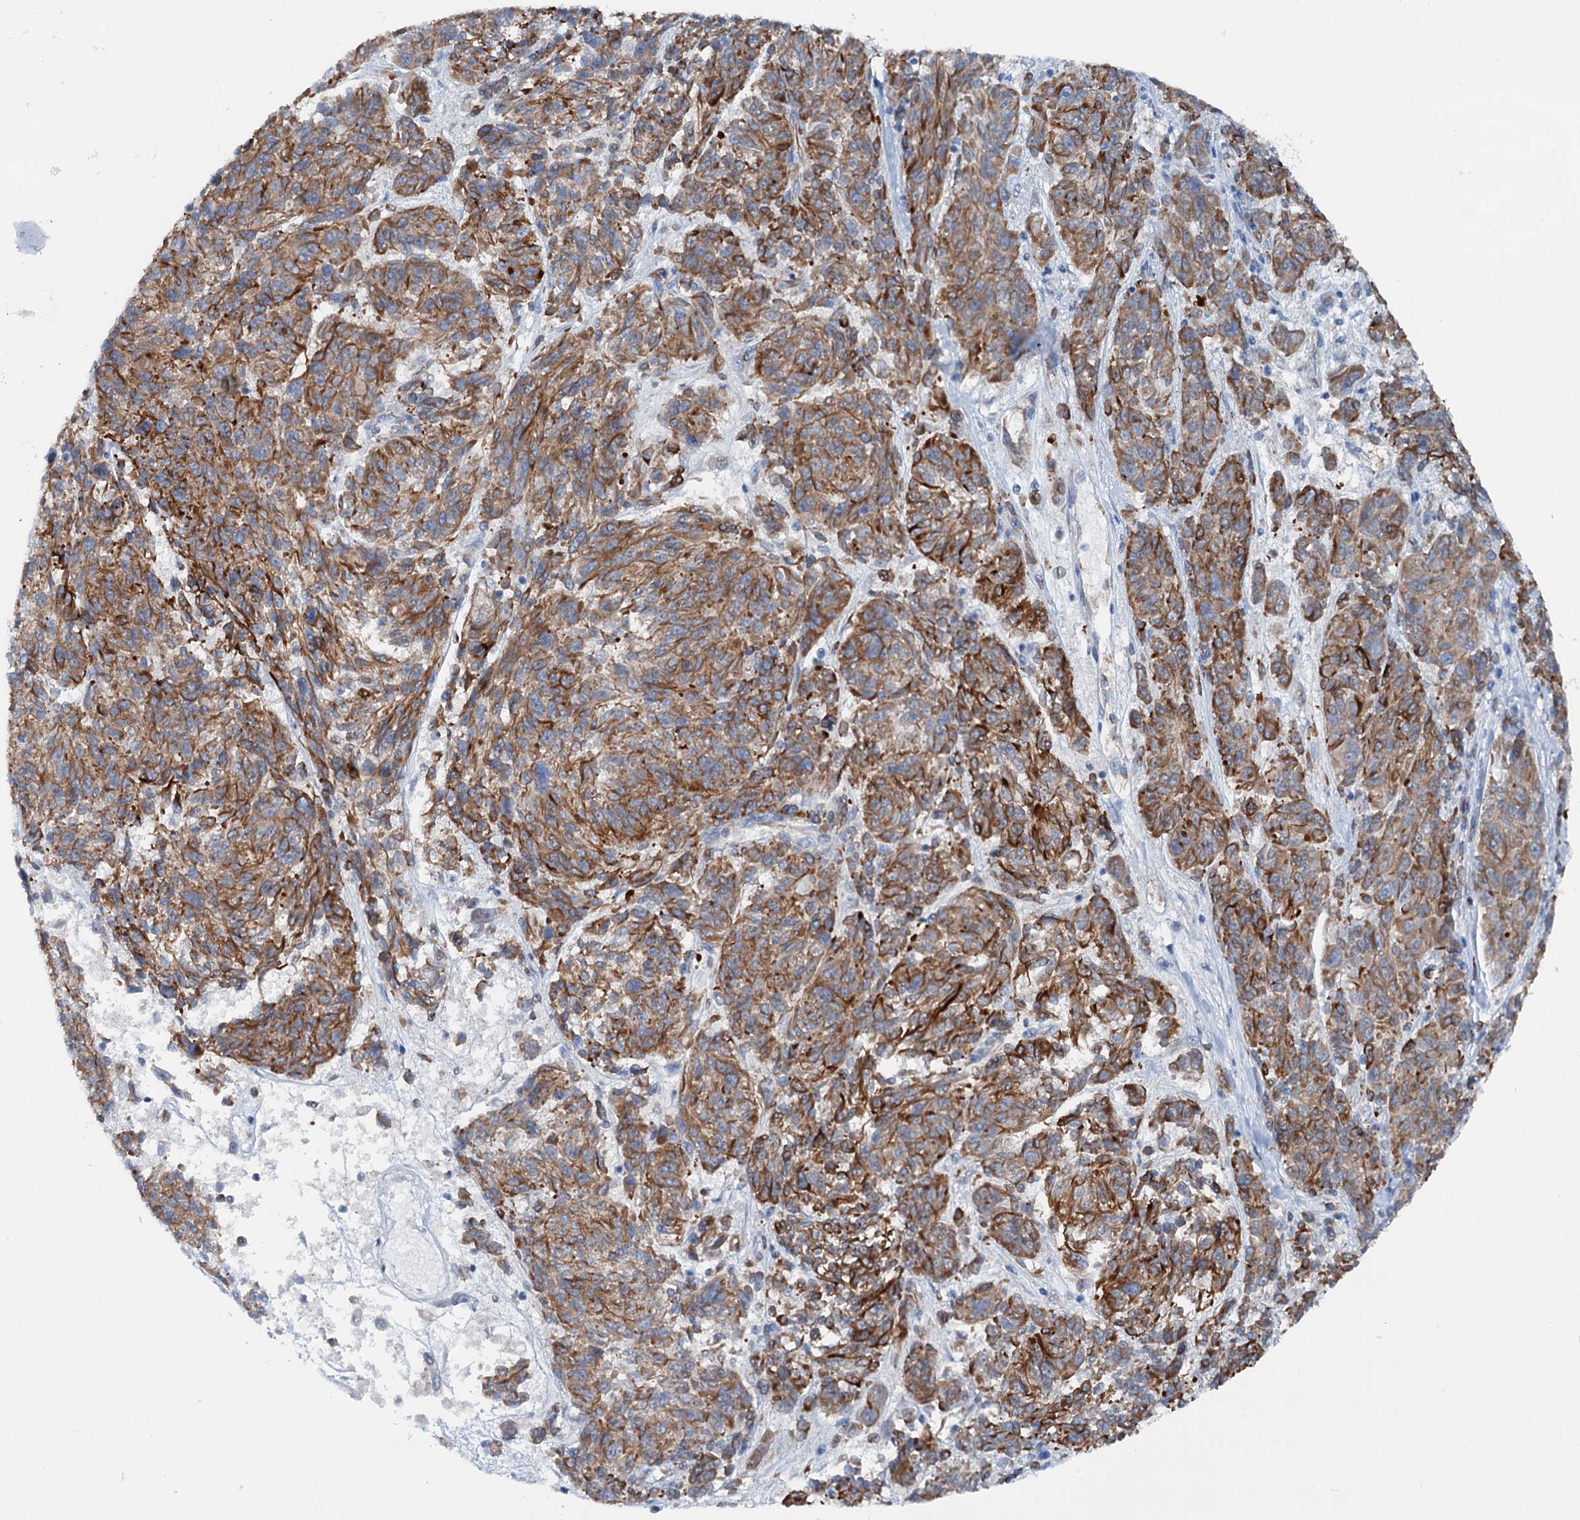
{"staining": {"intensity": "moderate", "quantity": ">75%", "location": "cytoplasmic/membranous"}, "tissue": "melanoma", "cell_type": "Tumor cells", "image_type": "cancer", "snomed": [{"axis": "morphology", "description": "Malignant melanoma, NOS"}, {"axis": "topography", "description": "Skin"}], "caption": "Melanoma tissue shows moderate cytoplasmic/membranous positivity in about >75% of tumor cells, visualized by immunohistochemistry. The protein is shown in brown color, while the nuclei are stained blue.", "gene": "CALCOCO1", "patient": {"sex": "male", "age": 53}}